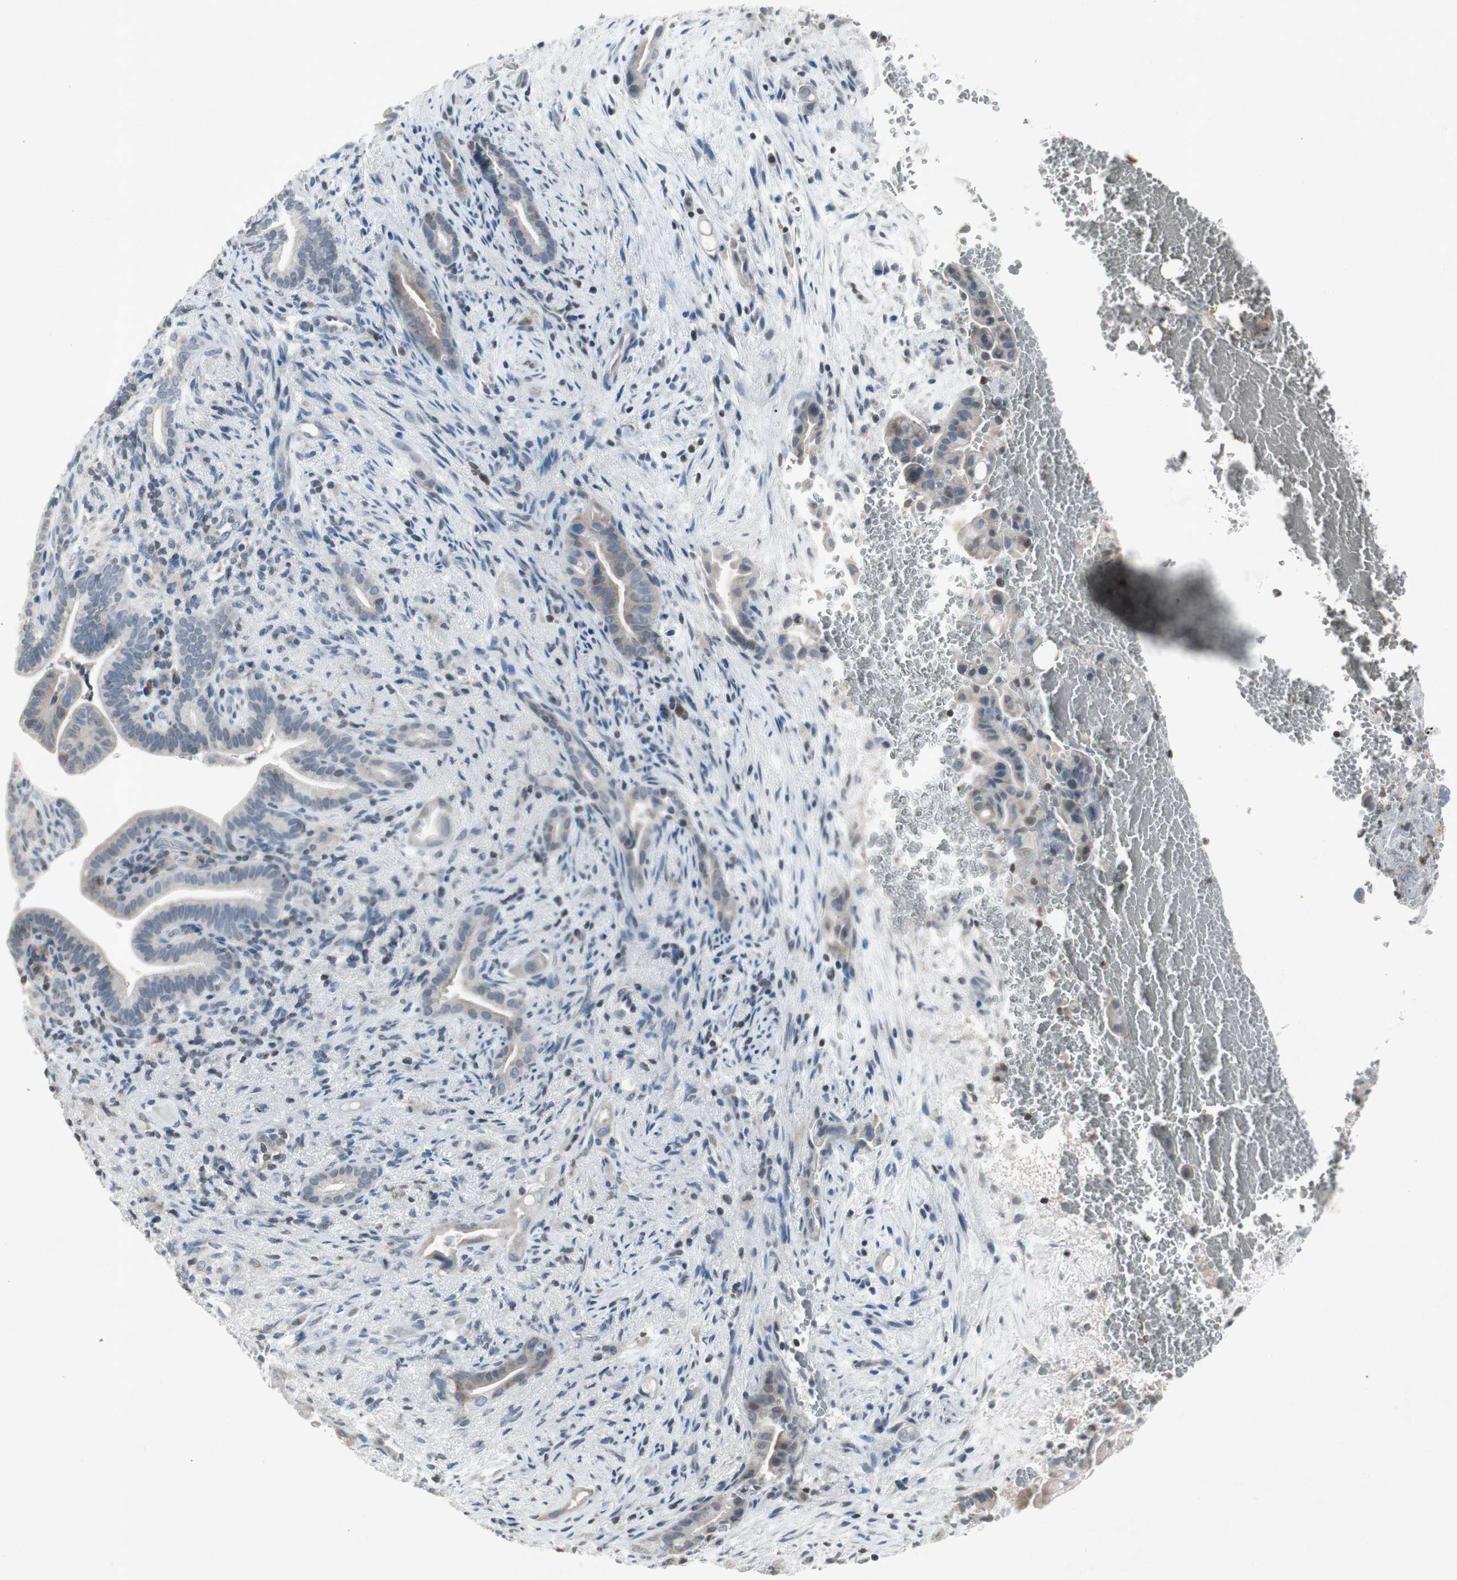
{"staining": {"intensity": "weak", "quantity": "<25%", "location": "cytoplasmic/membranous"}, "tissue": "liver cancer", "cell_type": "Tumor cells", "image_type": "cancer", "snomed": [{"axis": "morphology", "description": "Cholangiocarcinoma"}, {"axis": "topography", "description": "Liver"}], "caption": "The IHC image has no significant staining in tumor cells of liver cancer (cholangiocarcinoma) tissue.", "gene": "ARG2", "patient": {"sex": "female", "age": 68}}